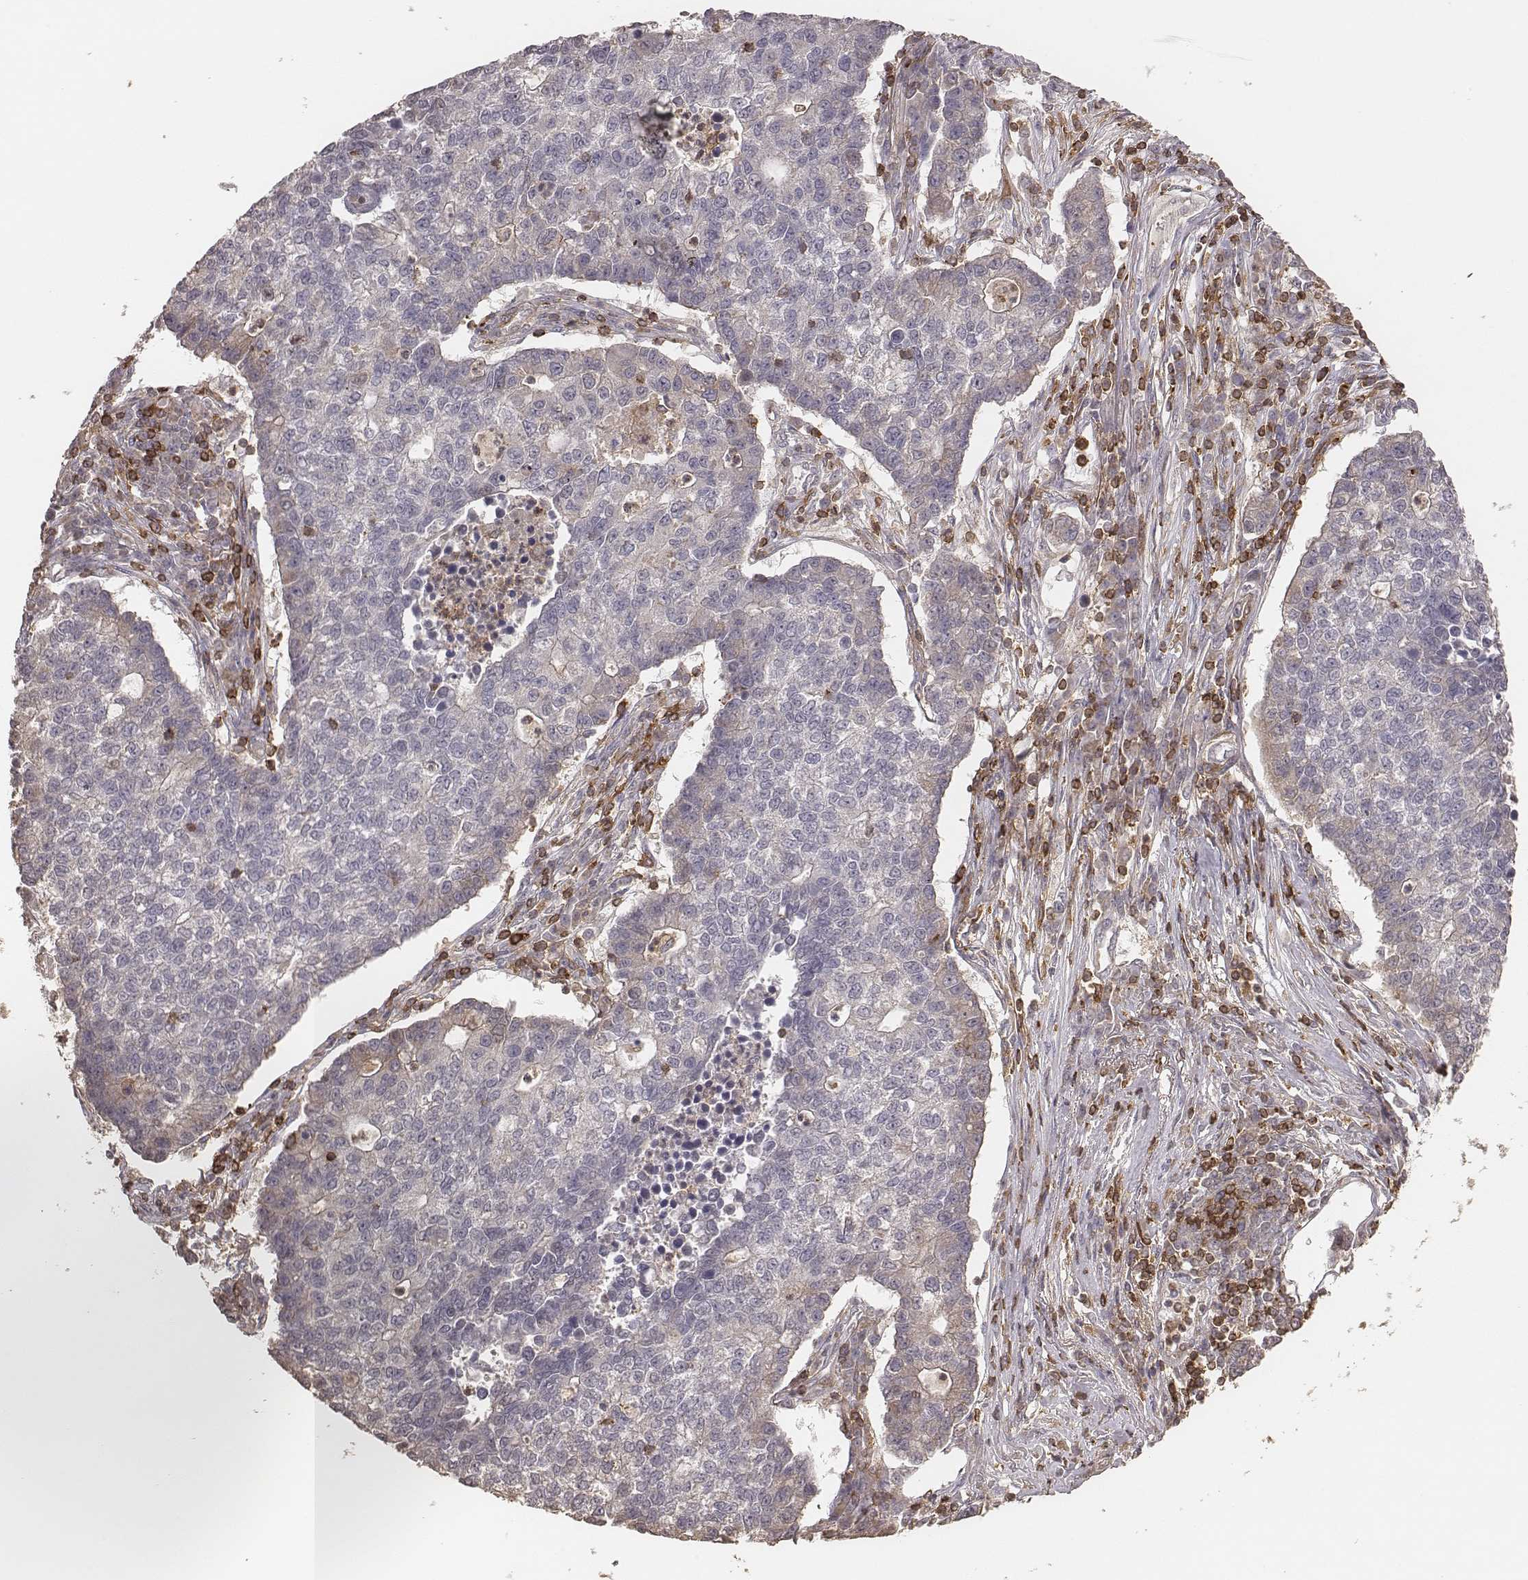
{"staining": {"intensity": "negative", "quantity": "none", "location": "none"}, "tissue": "lung cancer", "cell_type": "Tumor cells", "image_type": "cancer", "snomed": [{"axis": "morphology", "description": "Adenocarcinoma, NOS"}, {"axis": "topography", "description": "Lung"}], "caption": "Protein analysis of lung cancer (adenocarcinoma) displays no significant positivity in tumor cells.", "gene": "PILRA", "patient": {"sex": "male", "age": 57}}